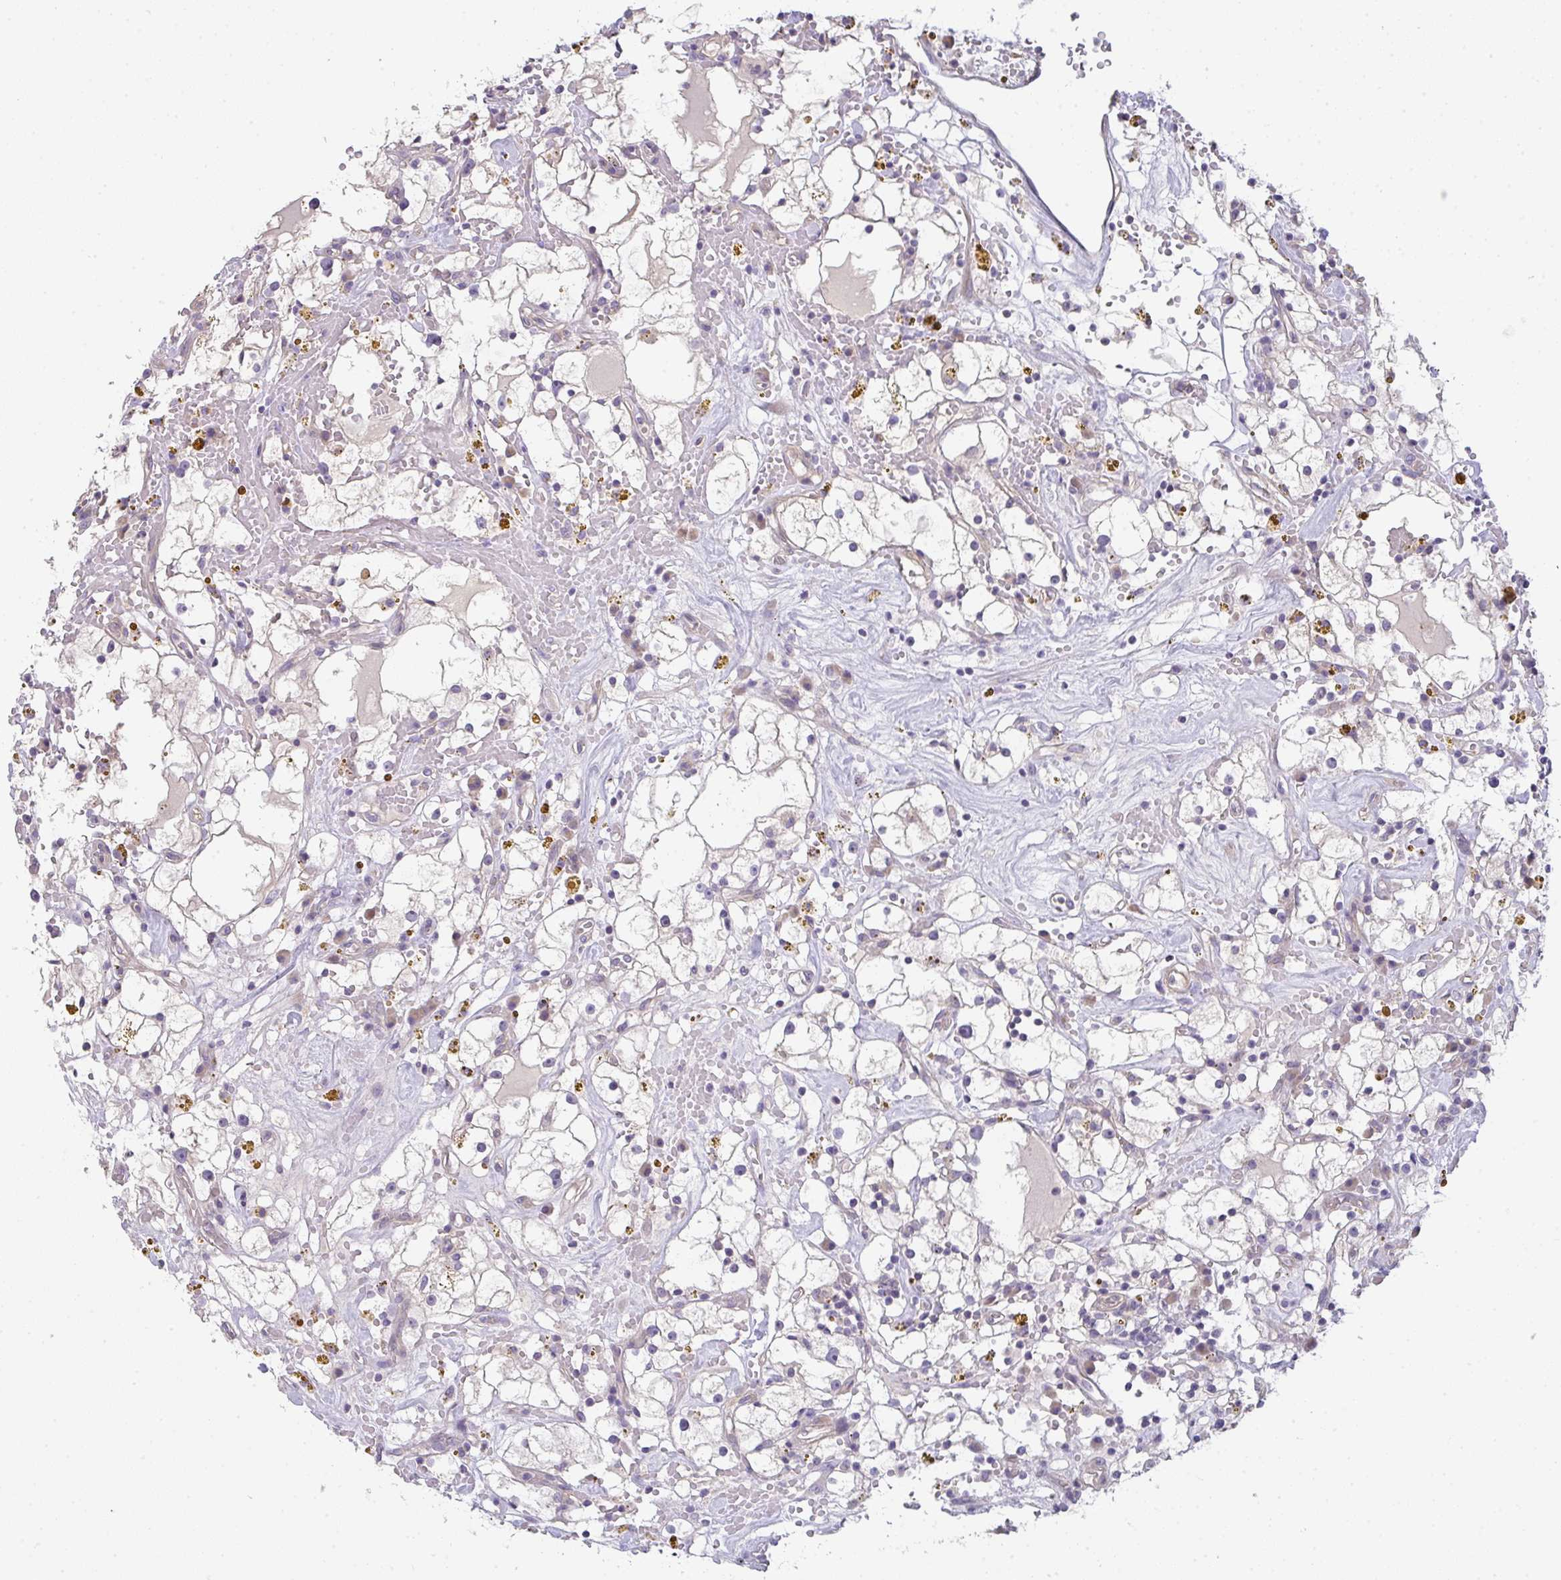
{"staining": {"intensity": "negative", "quantity": "none", "location": "none"}, "tissue": "renal cancer", "cell_type": "Tumor cells", "image_type": "cancer", "snomed": [{"axis": "morphology", "description": "Adenocarcinoma, NOS"}, {"axis": "topography", "description": "Kidney"}], "caption": "Human renal cancer stained for a protein using IHC displays no staining in tumor cells.", "gene": "FILIP1", "patient": {"sex": "male", "age": 56}}